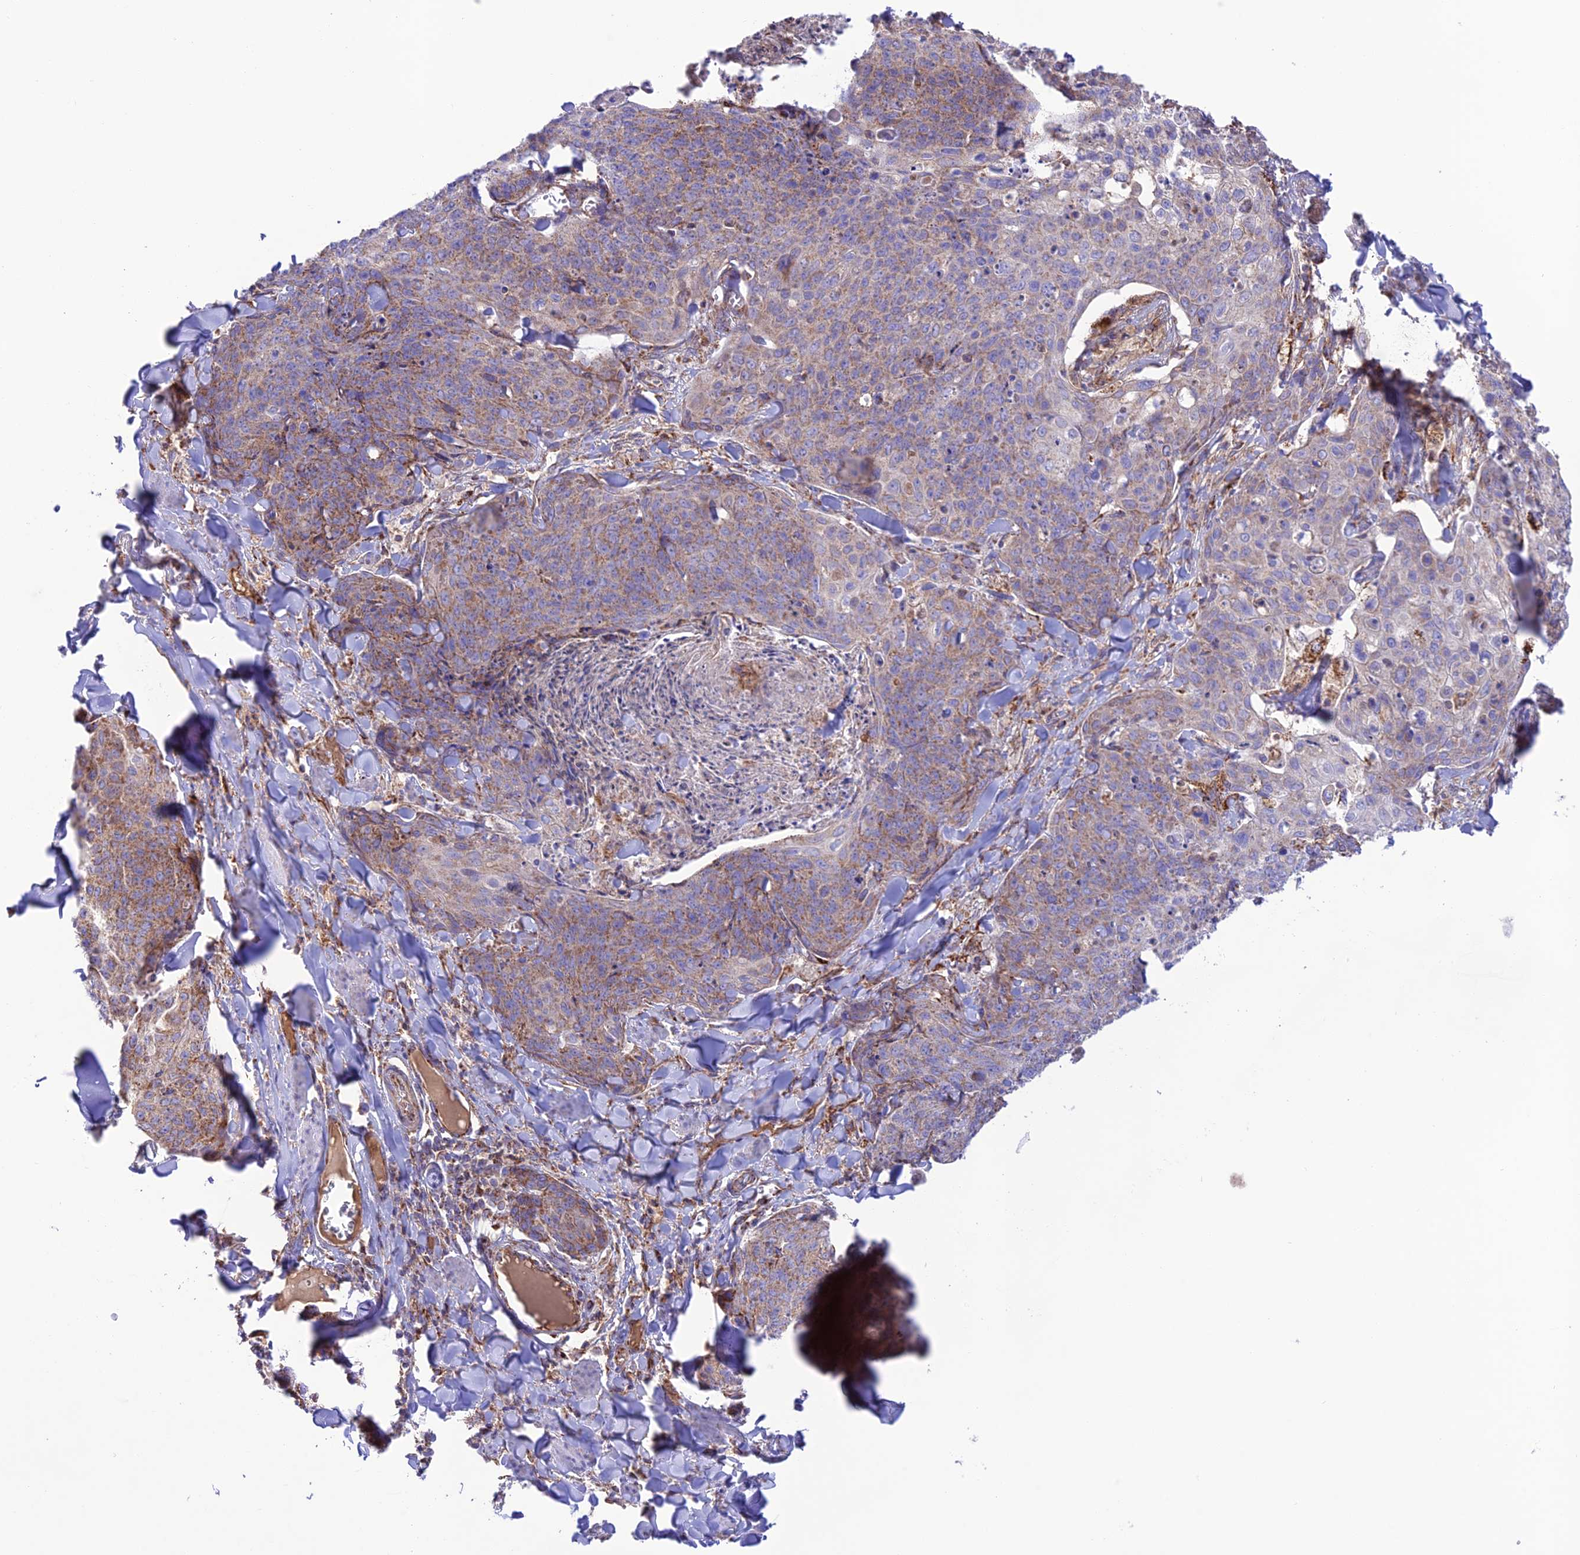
{"staining": {"intensity": "moderate", "quantity": "25%-75%", "location": "cytoplasmic/membranous"}, "tissue": "skin cancer", "cell_type": "Tumor cells", "image_type": "cancer", "snomed": [{"axis": "morphology", "description": "Squamous cell carcinoma, NOS"}, {"axis": "topography", "description": "Skin"}, {"axis": "topography", "description": "Vulva"}], "caption": "Human skin squamous cell carcinoma stained with a protein marker reveals moderate staining in tumor cells.", "gene": "UAP1L1", "patient": {"sex": "female", "age": 85}}